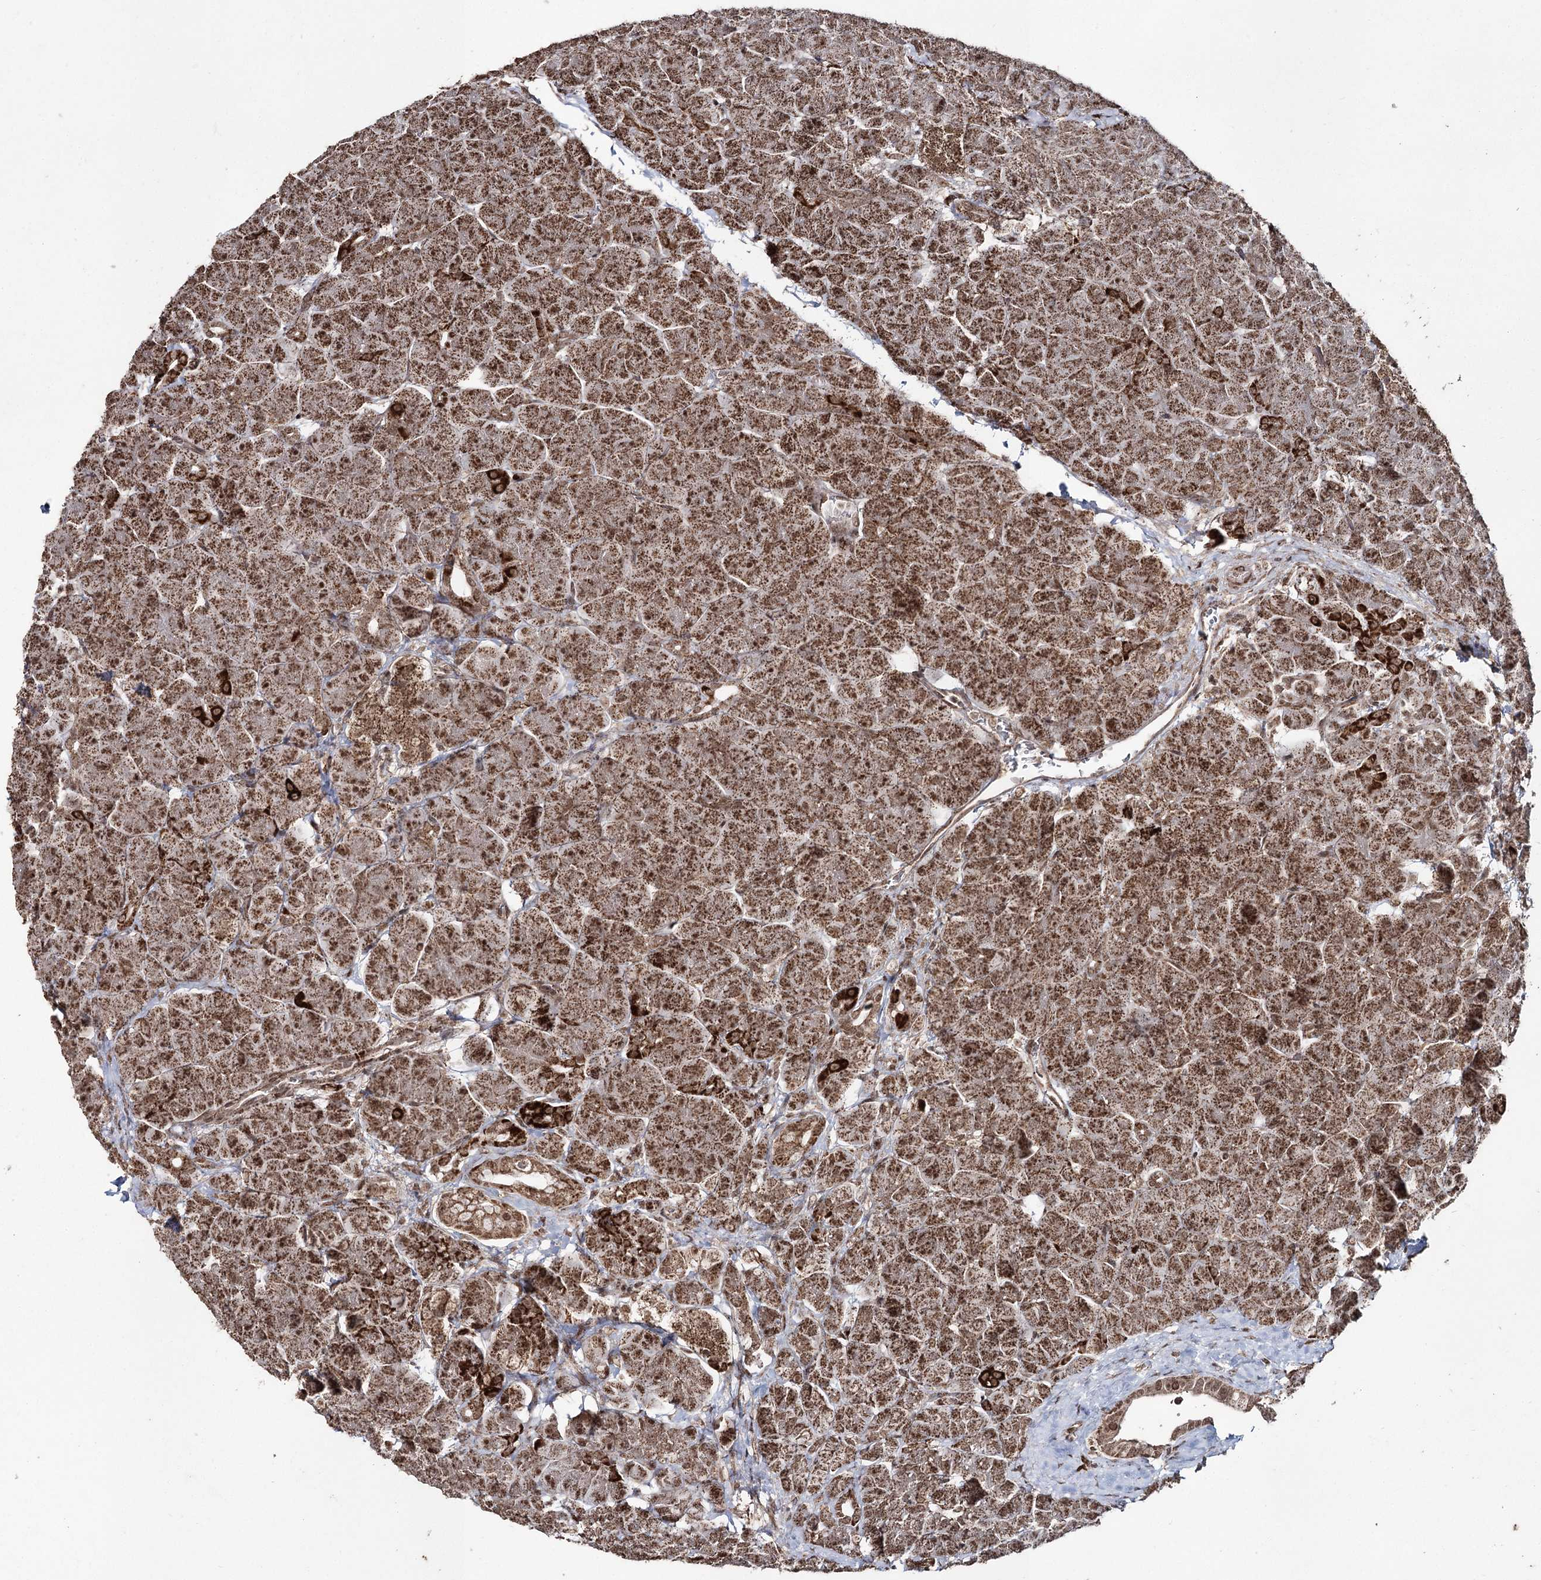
{"staining": {"intensity": "strong", "quantity": ">75%", "location": "cytoplasmic/membranous,nuclear"}, "tissue": "pancreas", "cell_type": "Exocrine glandular cells", "image_type": "normal", "snomed": [{"axis": "morphology", "description": "Normal tissue, NOS"}, {"axis": "topography", "description": "Pancreas"}], "caption": "IHC photomicrograph of normal pancreas: pancreas stained using immunohistochemistry (IHC) demonstrates high levels of strong protein expression localized specifically in the cytoplasmic/membranous,nuclear of exocrine glandular cells, appearing as a cytoplasmic/membranous,nuclear brown color.", "gene": "PDHX", "patient": {"sex": "male", "age": 66}}